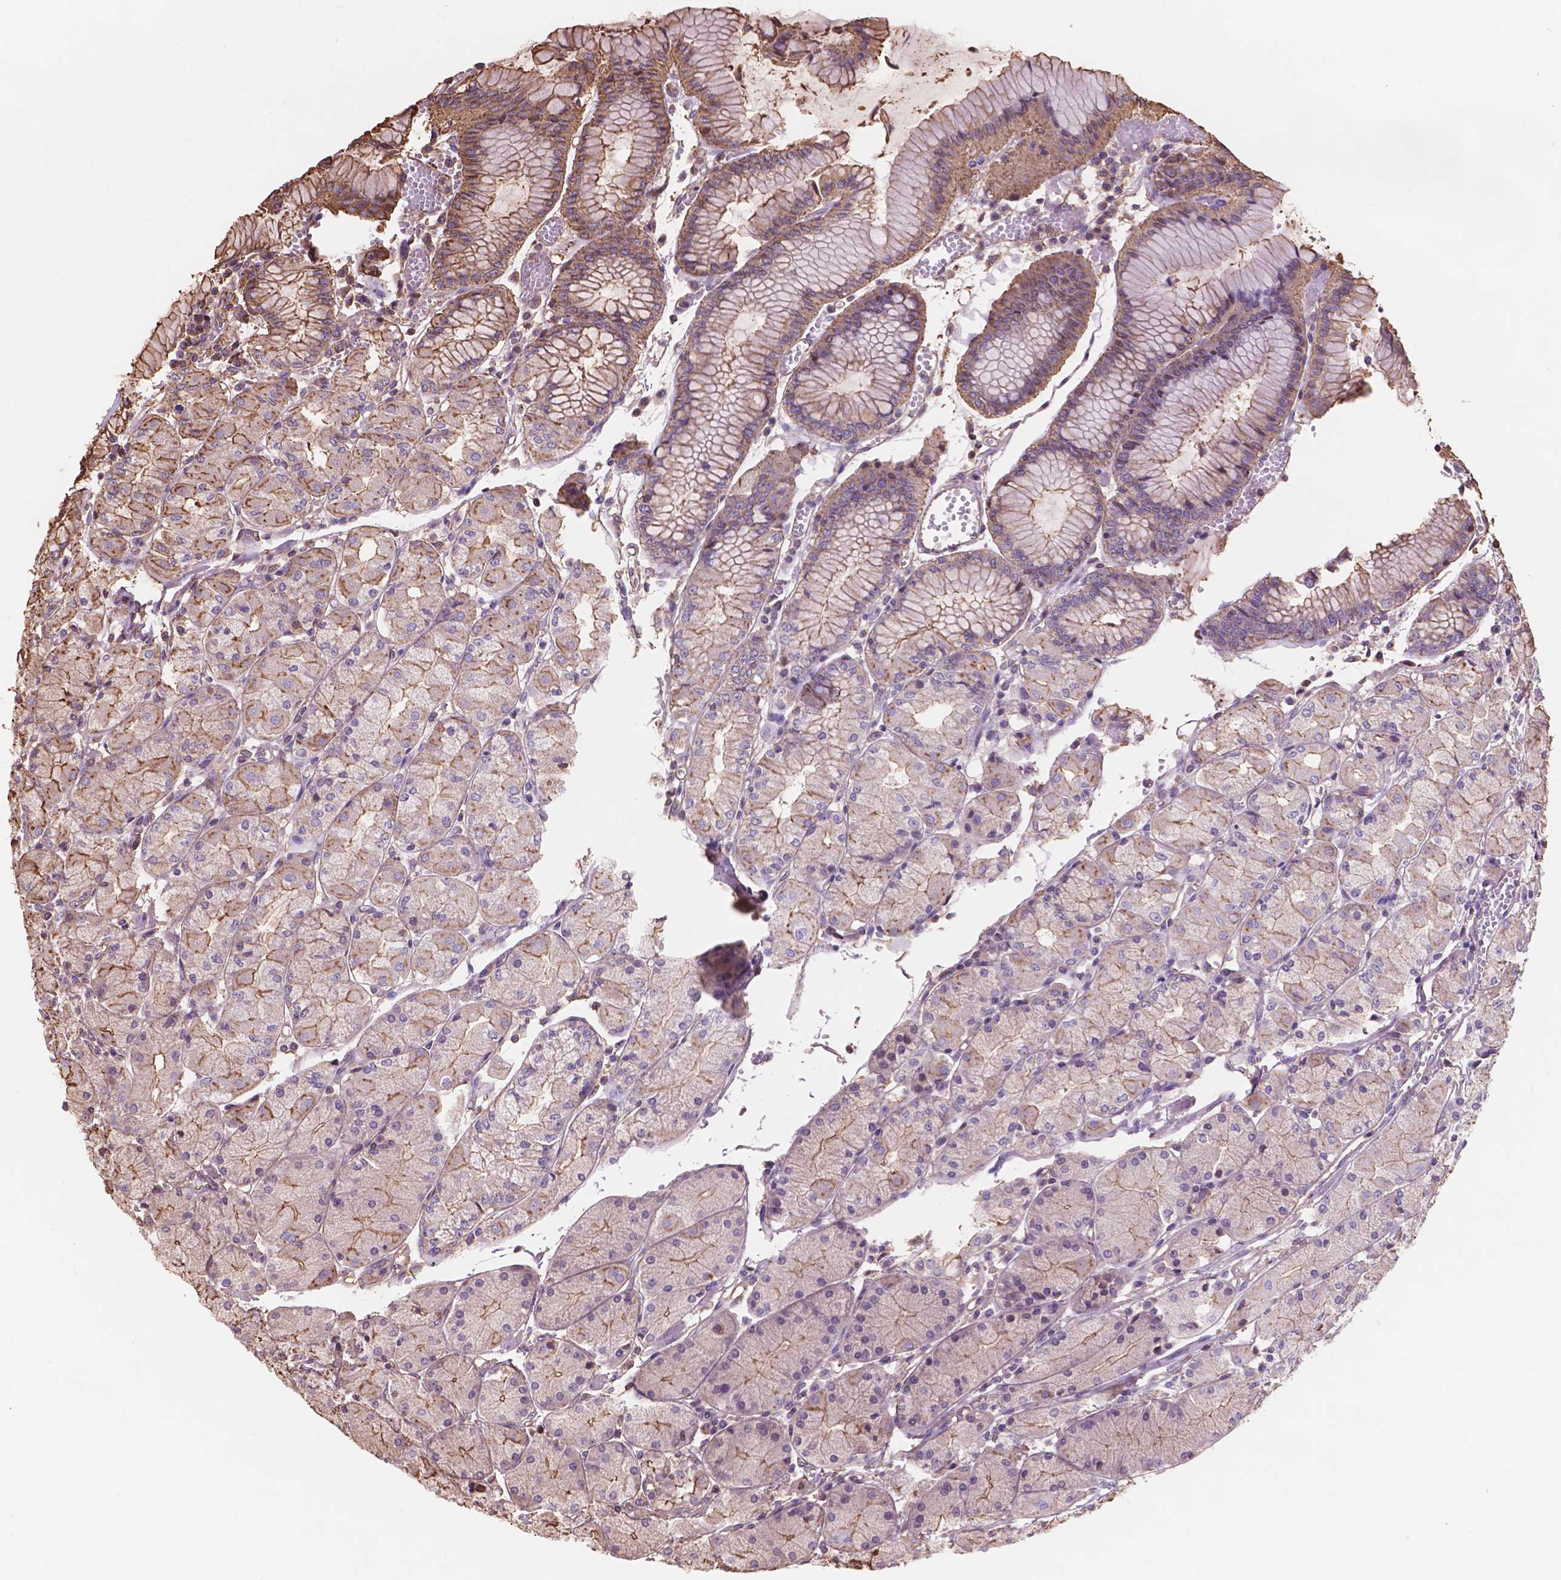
{"staining": {"intensity": "moderate", "quantity": ">75%", "location": "cytoplasmic/membranous"}, "tissue": "stomach", "cell_type": "Glandular cells", "image_type": "normal", "snomed": [{"axis": "morphology", "description": "Normal tissue, NOS"}, {"axis": "topography", "description": "Stomach, upper"}], "caption": "Brown immunohistochemical staining in normal stomach displays moderate cytoplasmic/membranous expression in approximately >75% of glandular cells. Nuclei are stained in blue.", "gene": "NIPA2", "patient": {"sex": "male", "age": 69}}